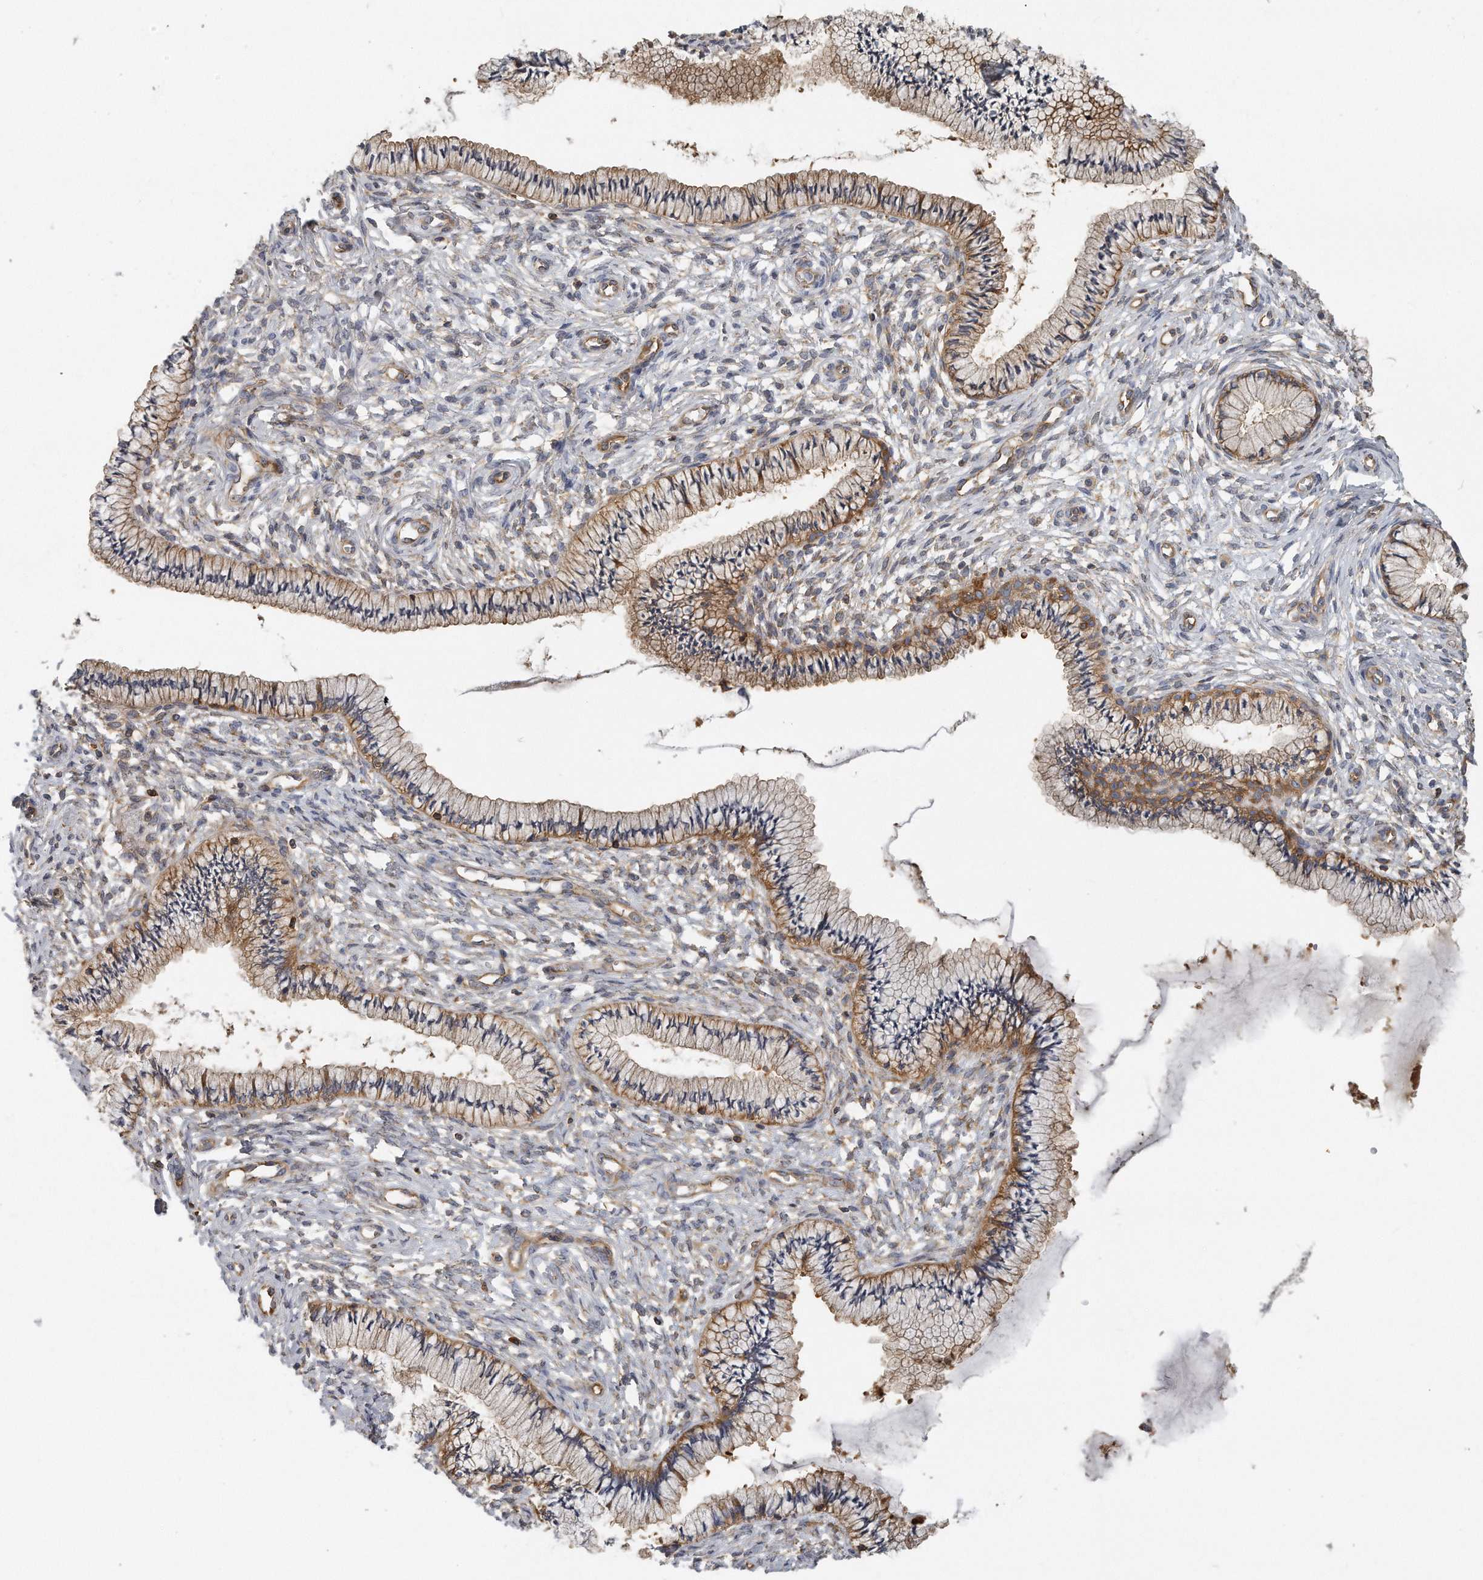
{"staining": {"intensity": "moderate", "quantity": ">75%", "location": "cytoplasmic/membranous"}, "tissue": "cervix", "cell_type": "Glandular cells", "image_type": "normal", "snomed": [{"axis": "morphology", "description": "Normal tissue, NOS"}, {"axis": "topography", "description": "Cervix"}], "caption": "Glandular cells show medium levels of moderate cytoplasmic/membranous positivity in about >75% of cells in benign human cervix.", "gene": "EIF3I", "patient": {"sex": "female", "age": 36}}